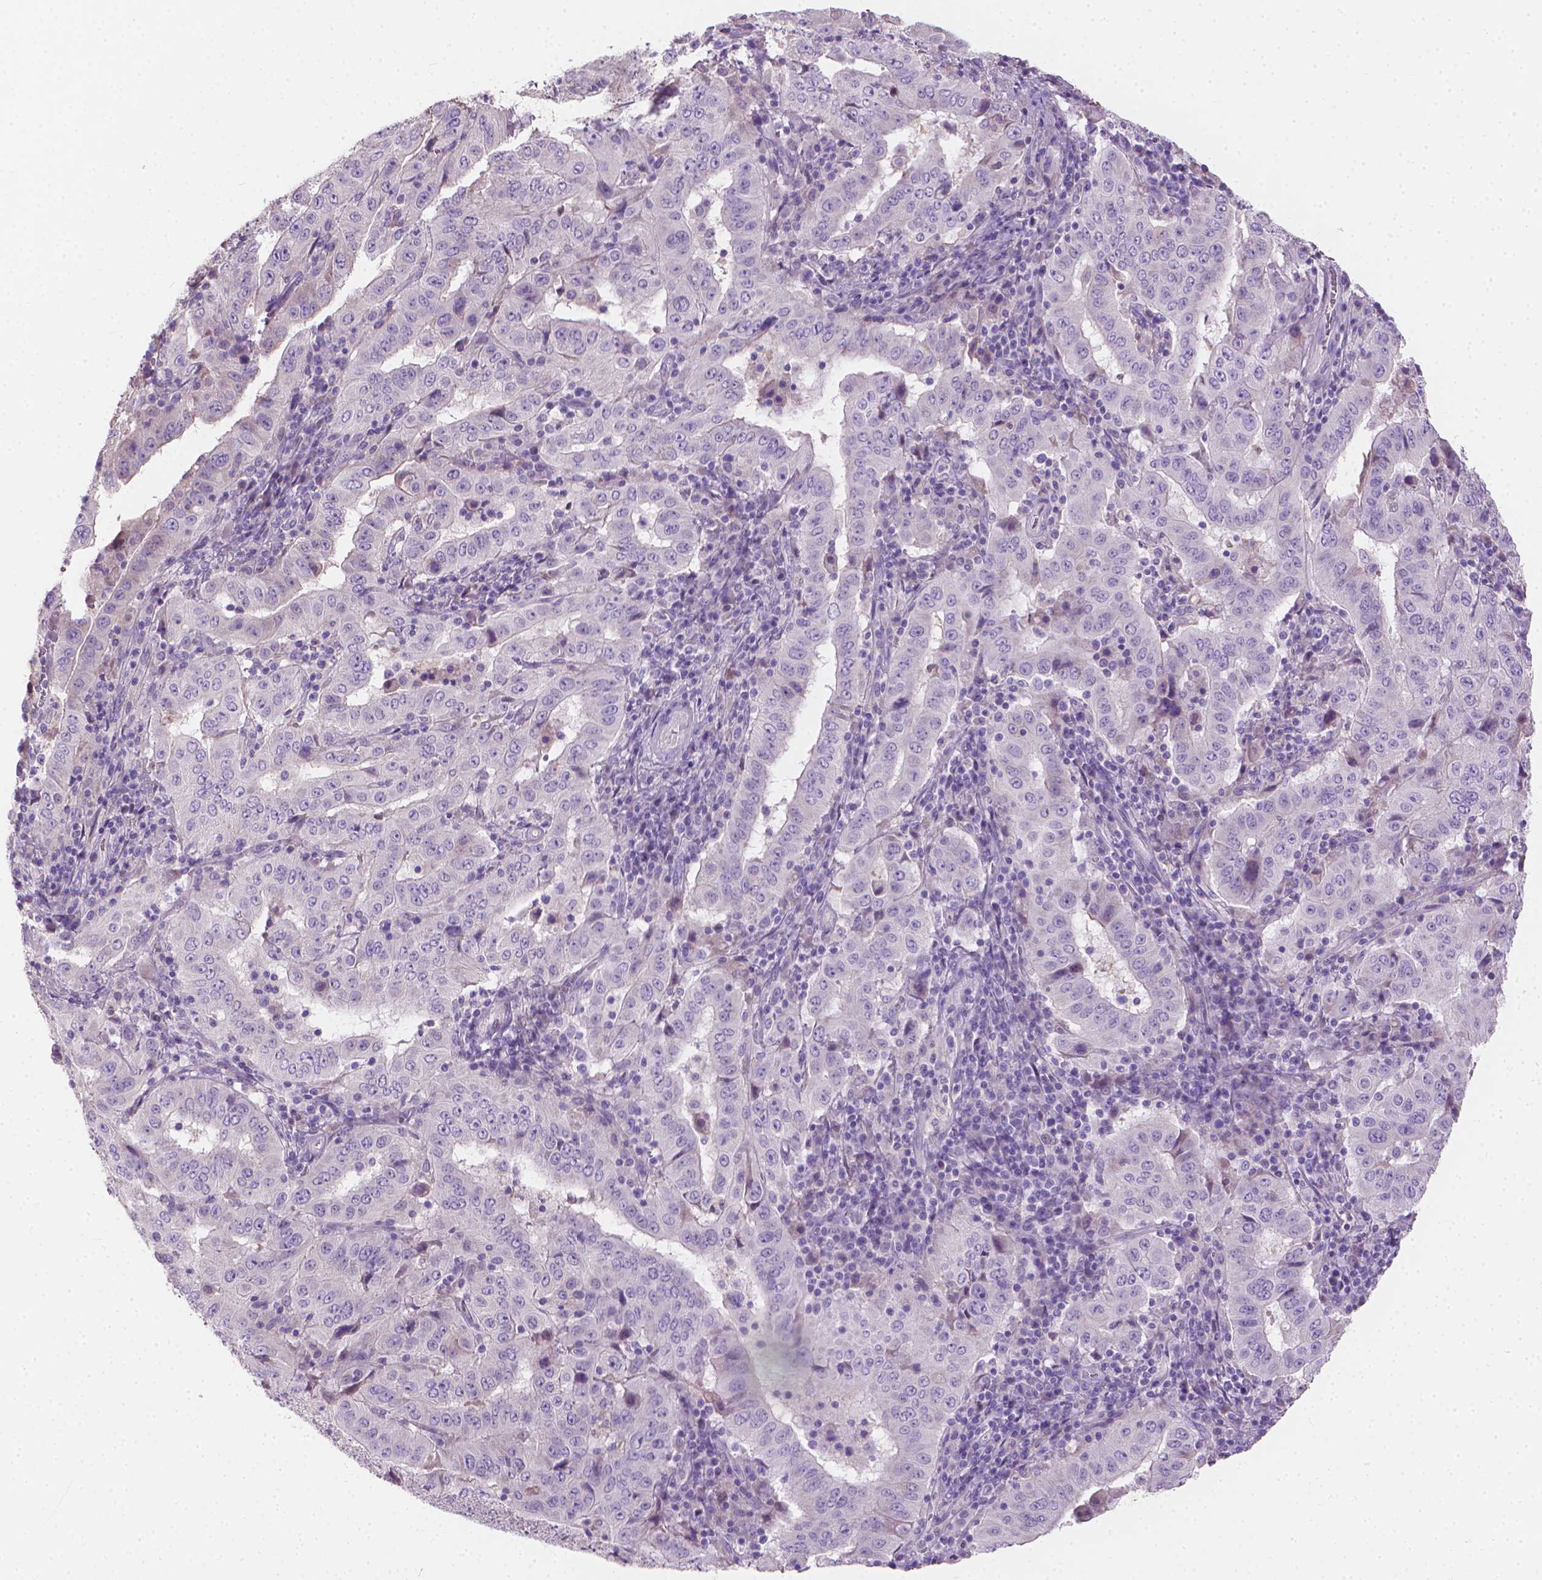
{"staining": {"intensity": "negative", "quantity": "none", "location": "none"}, "tissue": "pancreatic cancer", "cell_type": "Tumor cells", "image_type": "cancer", "snomed": [{"axis": "morphology", "description": "Adenocarcinoma, NOS"}, {"axis": "topography", "description": "Pancreas"}], "caption": "Adenocarcinoma (pancreatic) was stained to show a protein in brown. There is no significant positivity in tumor cells.", "gene": "CABCOCO1", "patient": {"sex": "male", "age": 63}}